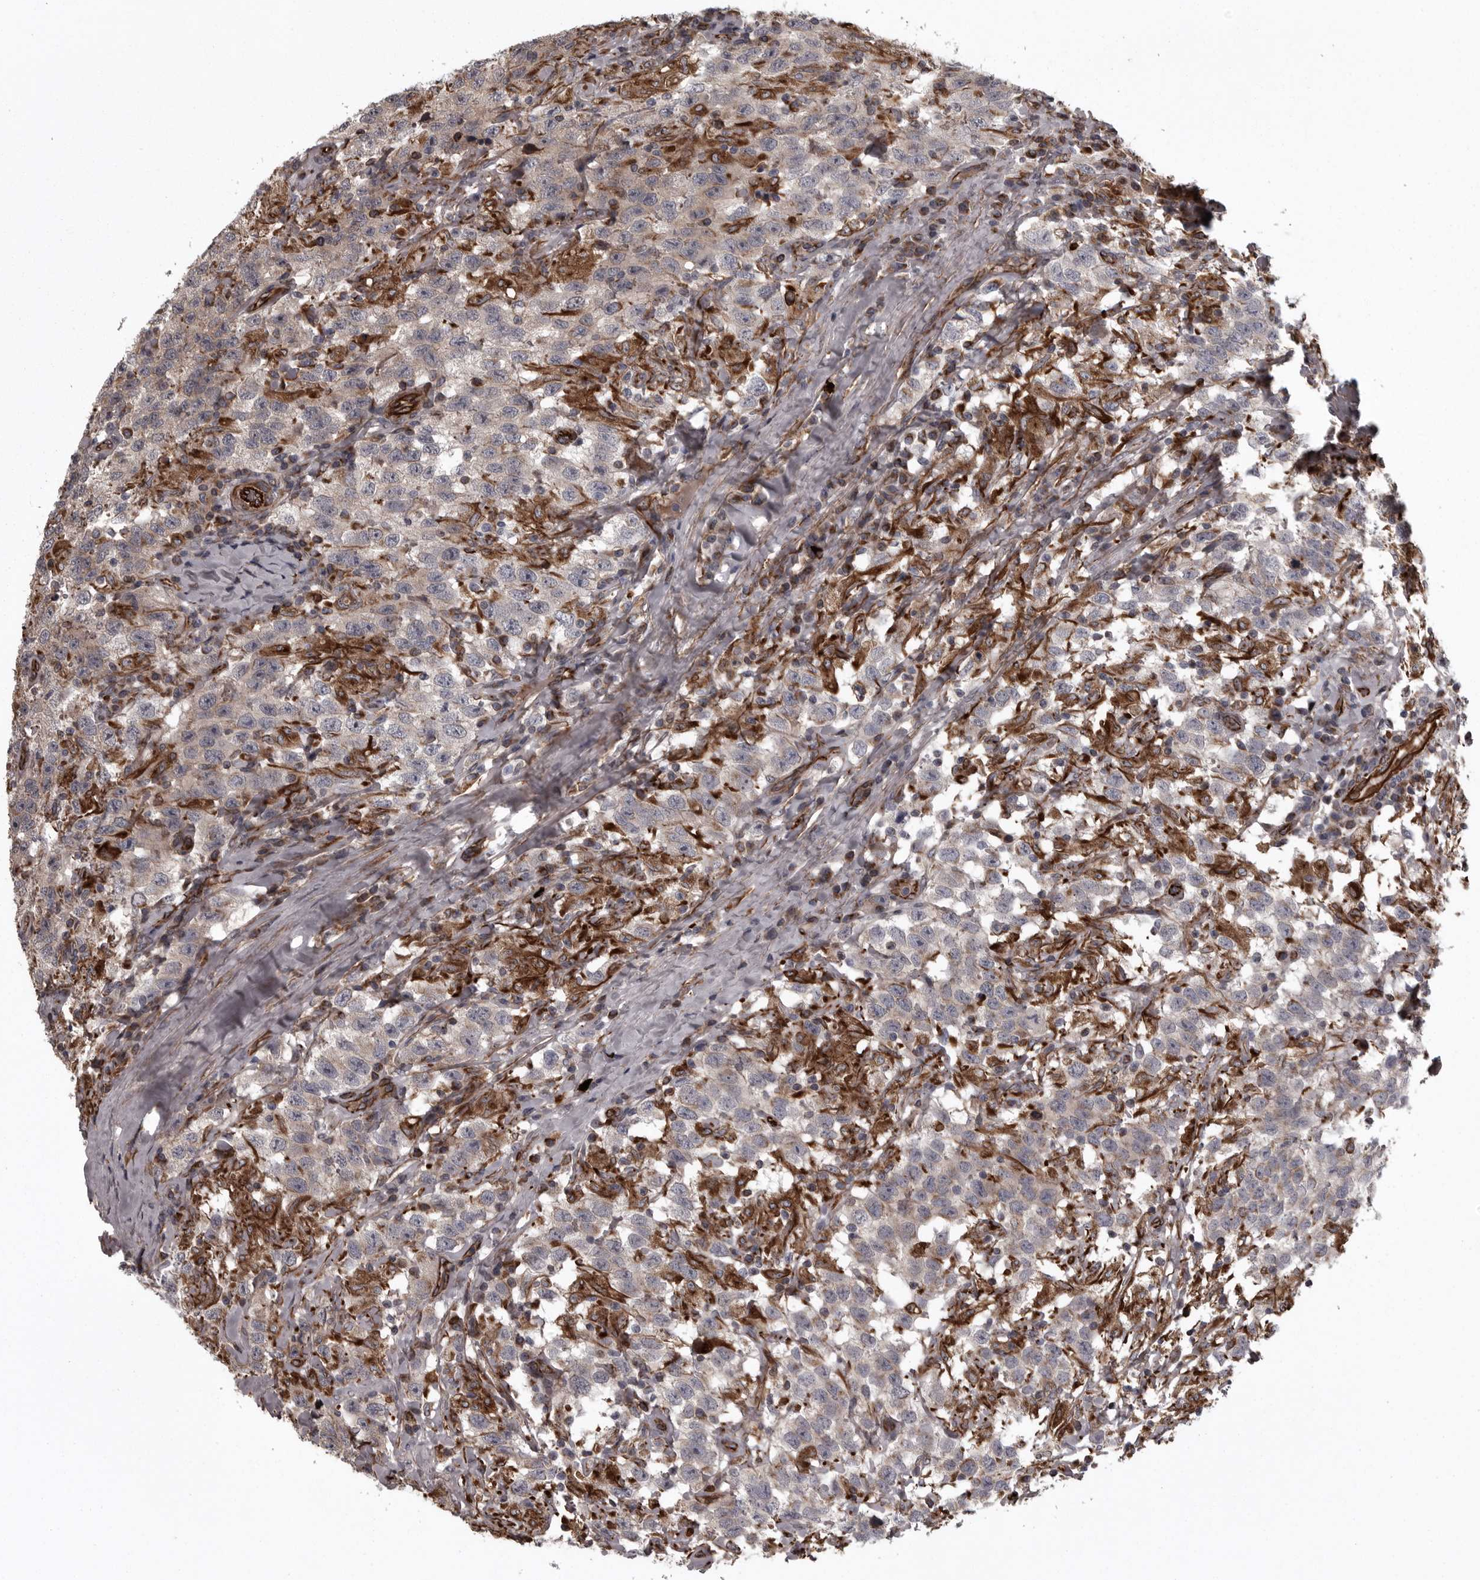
{"staining": {"intensity": "moderate", "quantity": "<25%", "location": "cytoplasmic/membranous"}, "tissue": "testis cancer", "cell_type": "Tumor cells", "image_type": "cancer", "snomed": [{"axis": "morphology", "description": "Seminoma, NOS"}, {"axis": "topography", "description": "Testis"}], "caption": "A brown stain shows moderate cytoplasmic/membranous expression of a protein in human testis cancer (seminoma) tumor cells.", "gene": "FAAP100", "patient": {"sex": "male", "age": 41}}